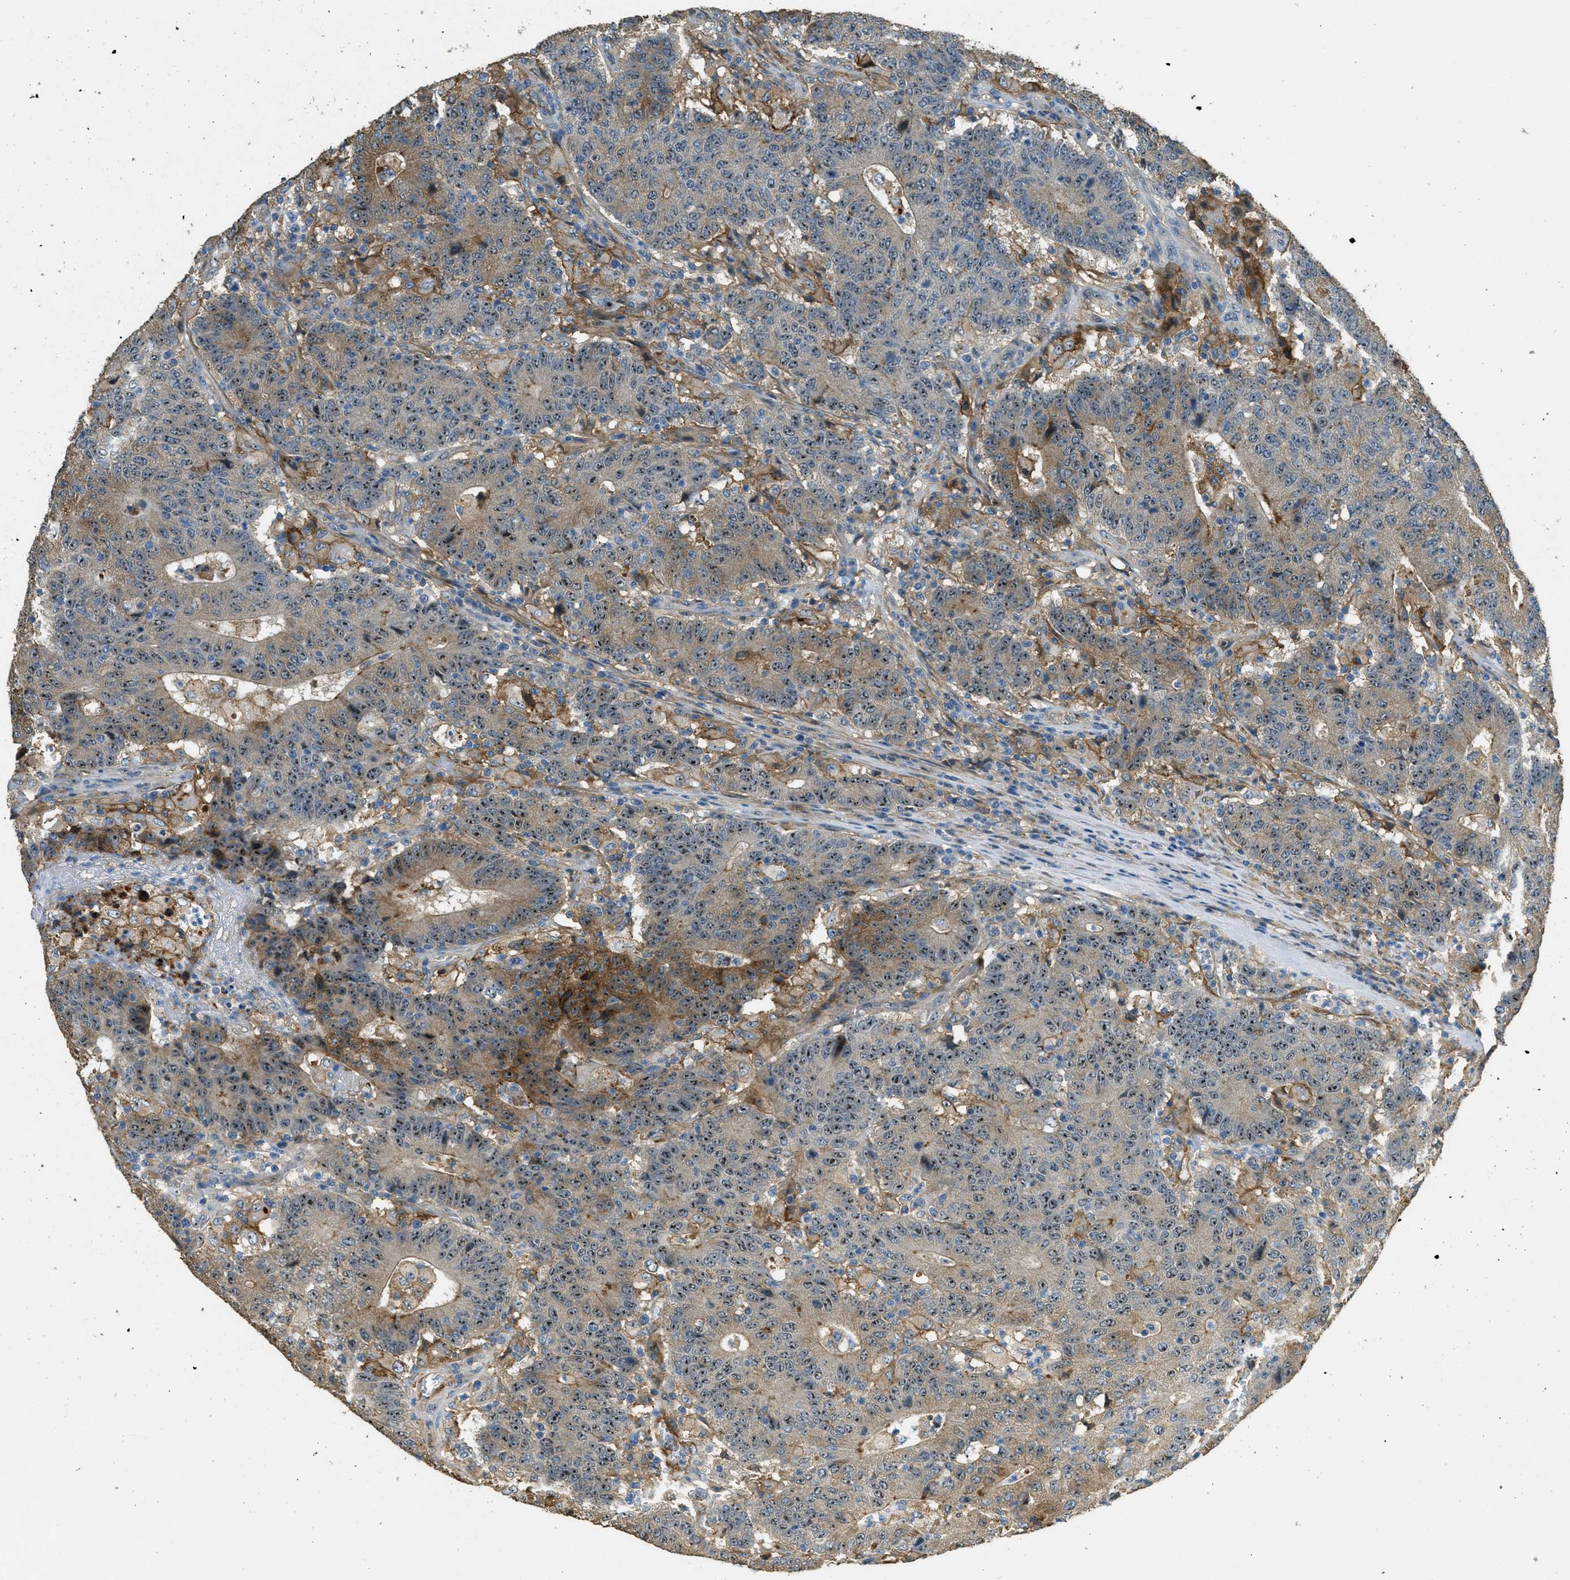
{"staining": {"intensity": "moderate", "quantity": ">75%", "location": "cytoplasmic/membranous,nuclear"}, "tissue": "colorectal cancer", "cell_type": "Tumor cells", "image_type": "cancer", "snomed": [{"axis": "morphology", "description": "Normal tissue, NOS"}, {"axis": "morphology", "description": "Adenocarcinoma, NOS"}, {"axis": "topography", "description": "Colon"}], "caption": "The image demonstrates staining of adenocarcinoma (colorectal), revealing moderate cytoplasmic/membranous and nuclear protein staining (brown color) within tumor cells.", "gene": "OSMR", "patient": {"sex": "female", "age": 75}}